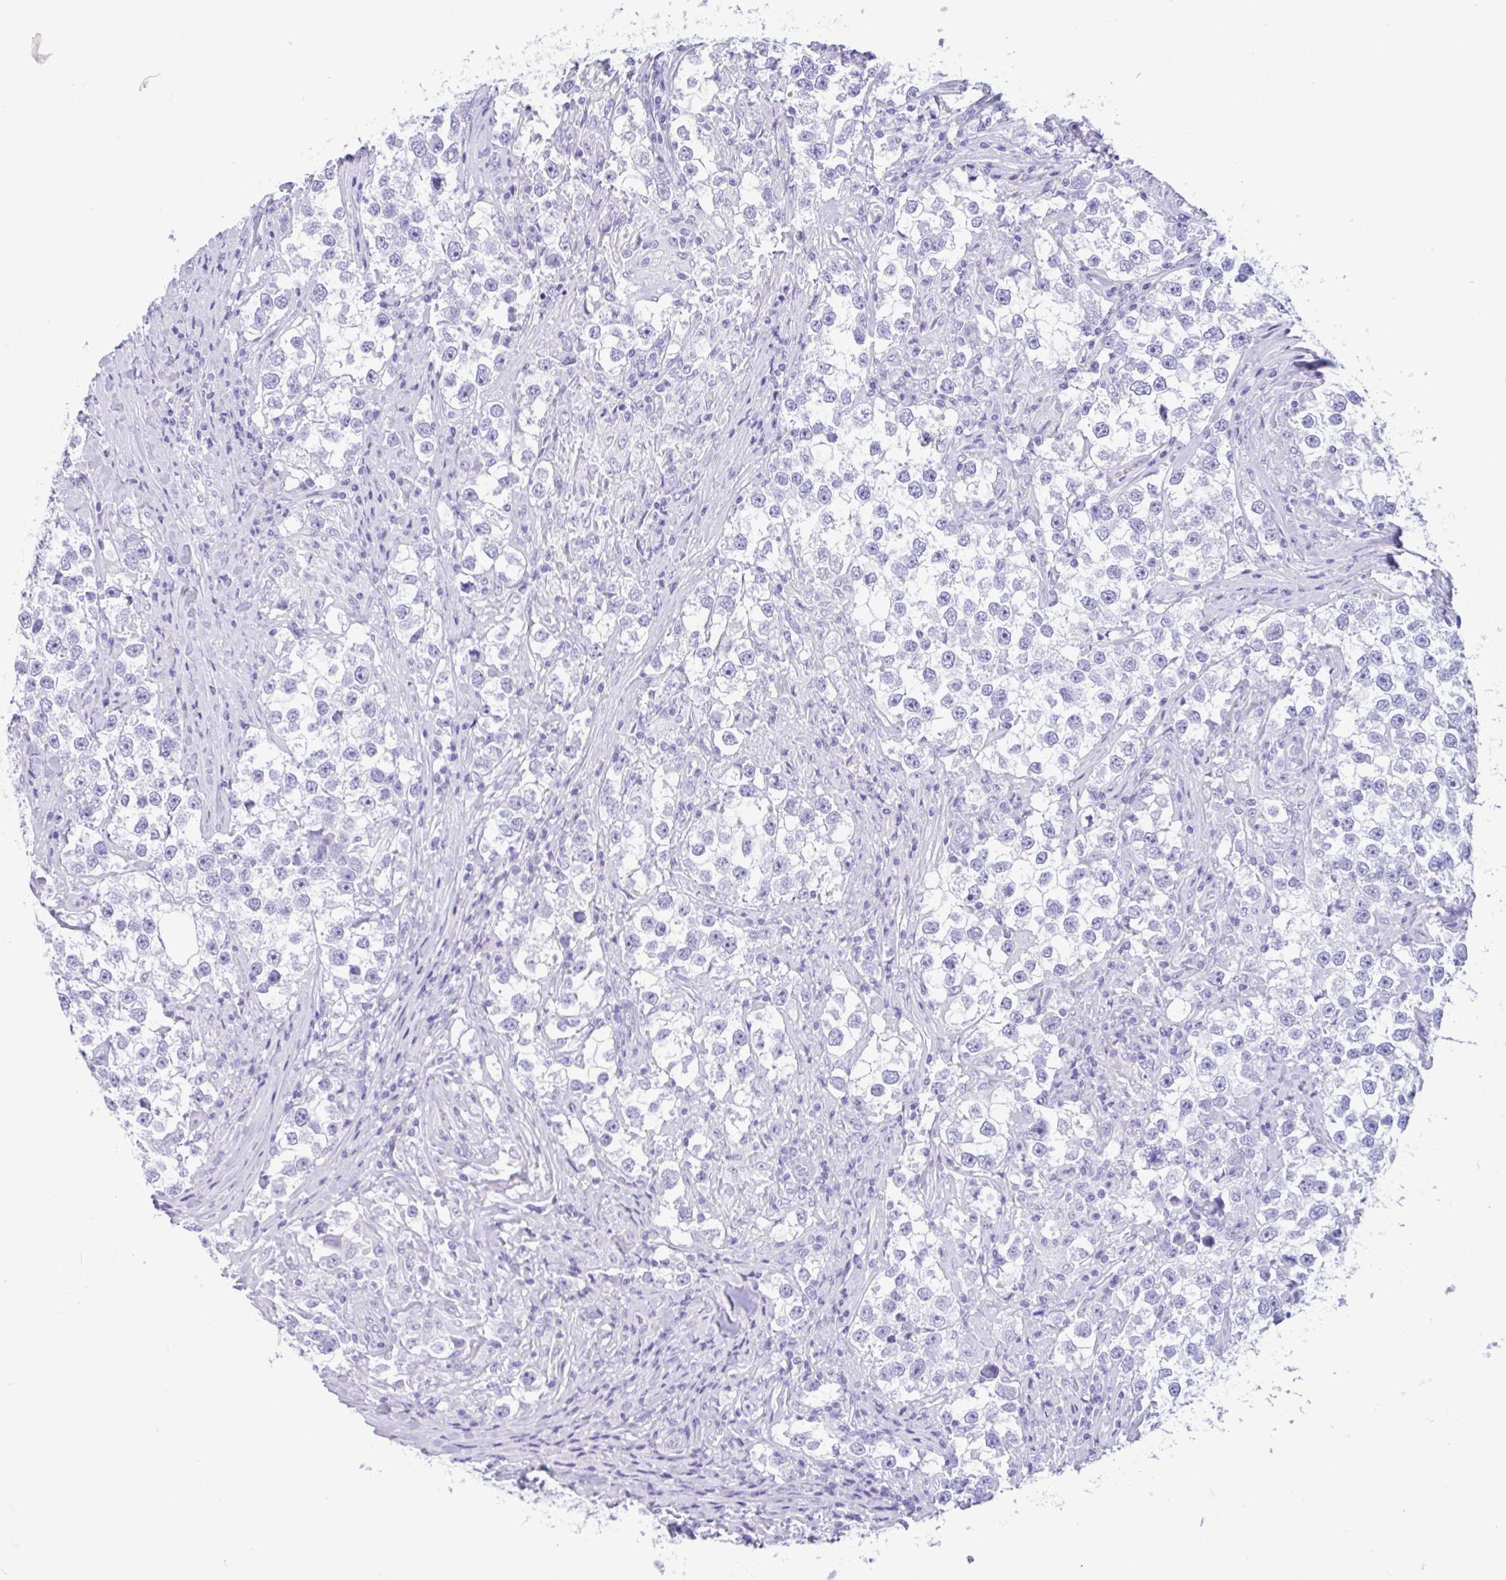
{"staining": {"intensity": "negative", "quantity": "none", "location": "none"}, "tissue": "testis cancer", "cell_type": "Tumor cells", "image_type": "cancer", "snomed": [{"axis": "morphology", "description": "Seminoma, NOS"}, {"axis": "topography", "description": "Testis"}], "caption": "Tumor cells are negative for protein expression in human testis cancer (seminoma).", "gene": "IAPP", "patient": {"sex": "male", "age": 46}}